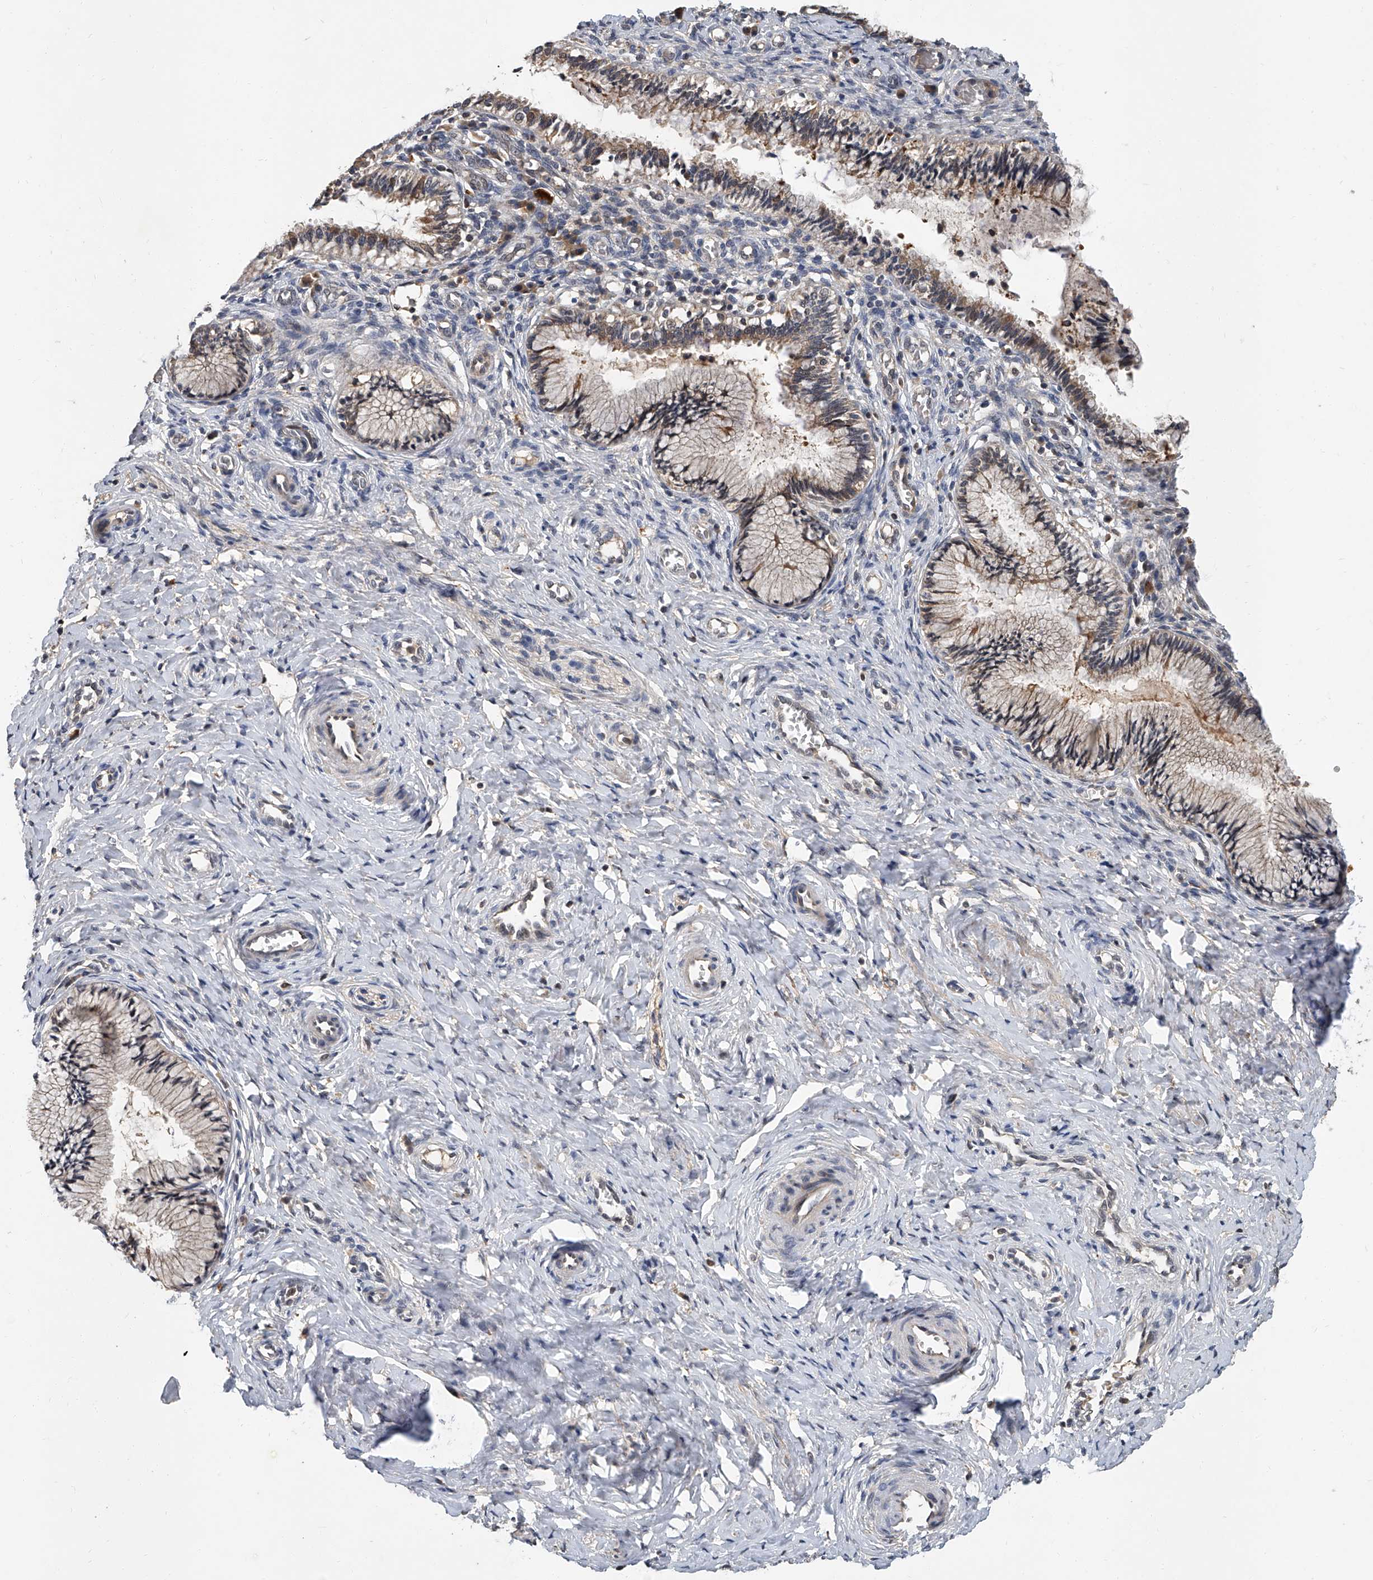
{"staining": {"intensity": "moderate", "quantity": "25%-75%", "location": "cytoplasmic/membranous"}, "tissue": "cervix", "cell_type": "Glandular cells", "image_type": "normal", "snomed": [{"axis": "morphology", "description": "Normal tissue, NOS"}, {"axis": "topography", "description": "Cervix"}], "caption": "Protein expression analysis of unremarkable human cervix reveals moderate cytoplasmic/membranous staining in about 25%-75% of glandular cells.", "gene": "JAG2", "patient": {"sex": "female", "age": 27}}